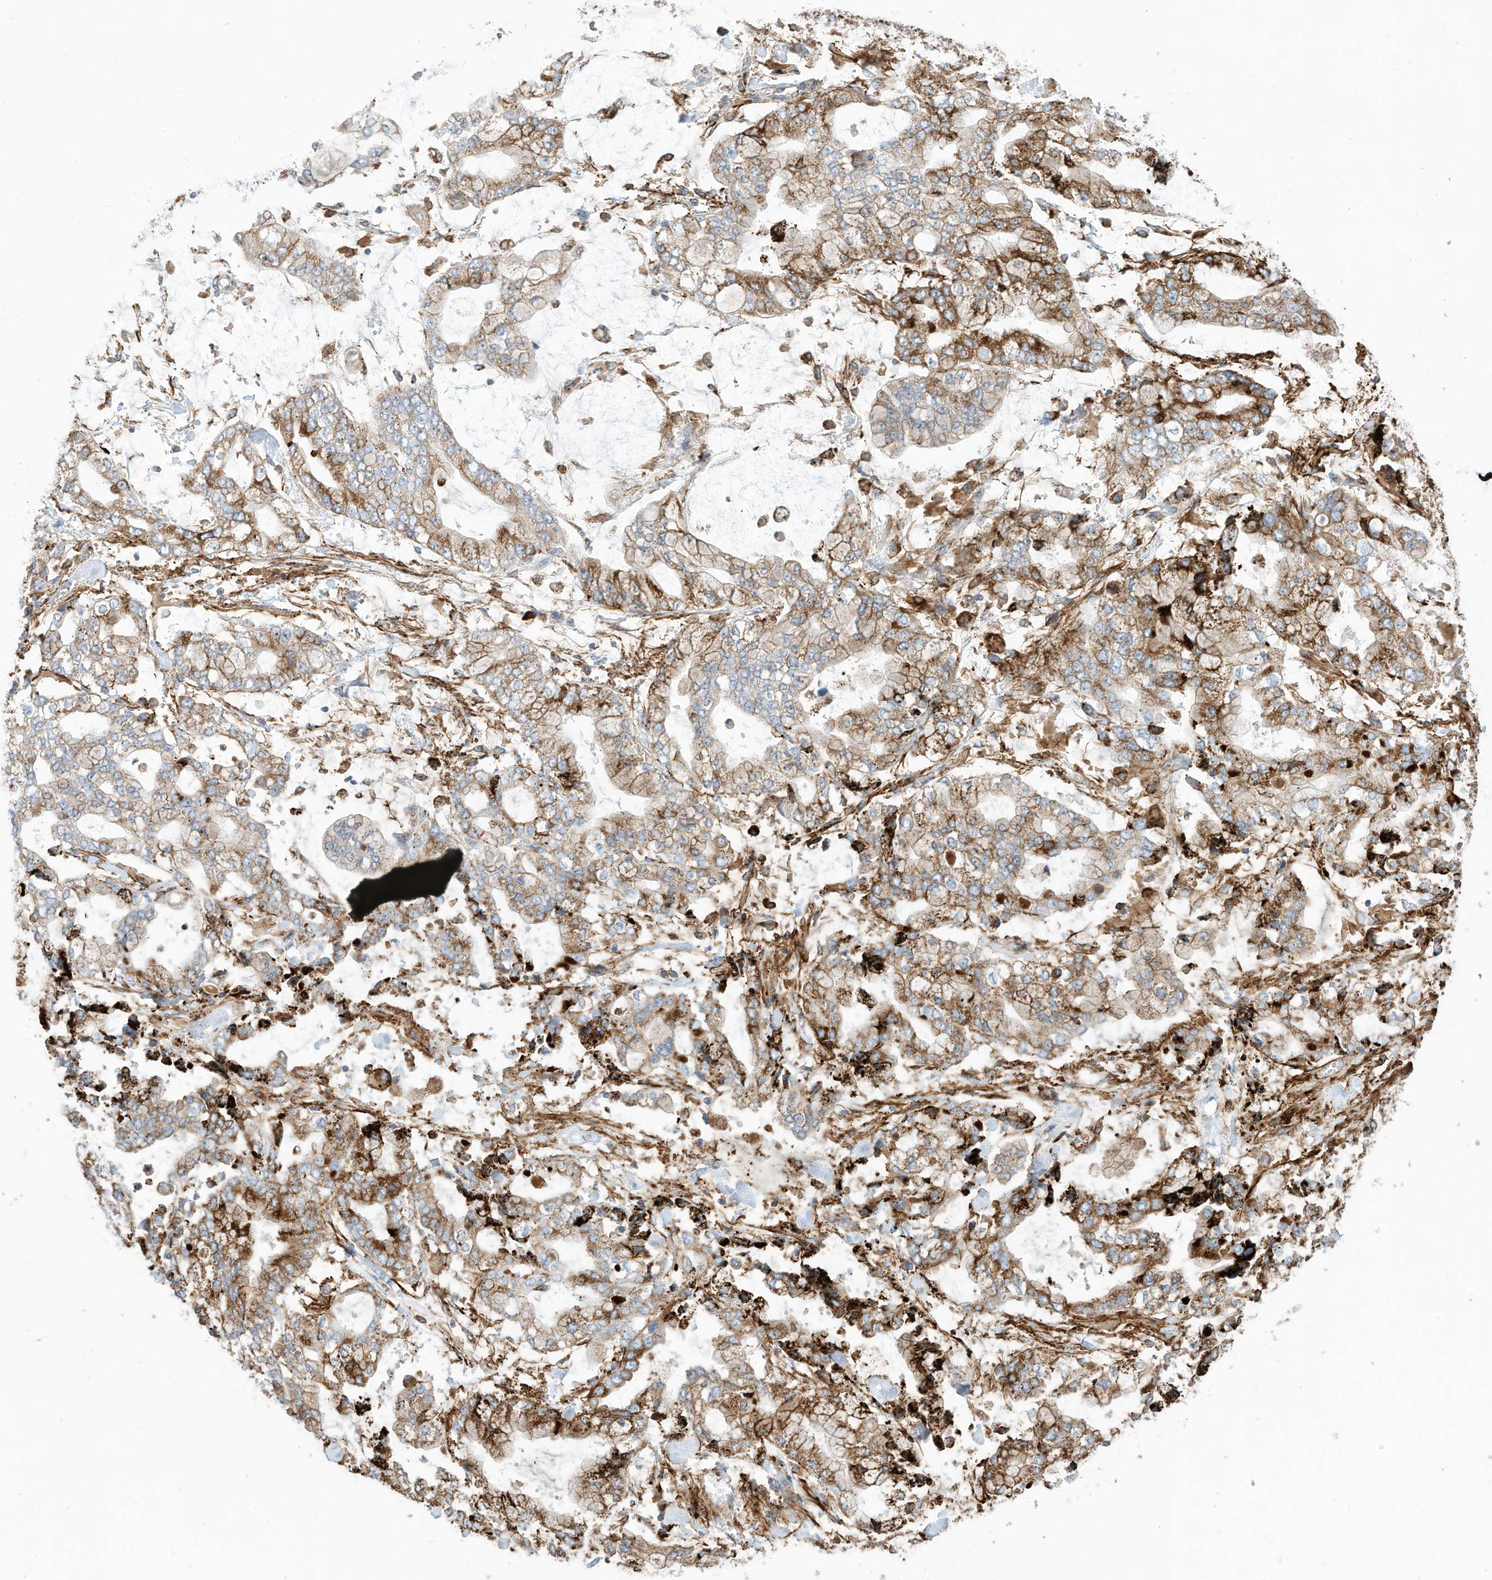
{"staining": {"intensity": "moderate", "quantity": ">75%", "location": "cytoplasmic/membranous"}, "tissue": "stomach cancer", "cell_type": "Tumor cells", "image_type": "cancer", "snomed": [{"axis": "morphology", "description": "Normal tissue, NOS"}, {"axis": "morphology", "description": "Adenocarcinoma, NOS"}, {"axis": "topography", "description": "Stomach, upper"}, {"axis": "topography", "description": "Stomach"}], "caption": "Protein expression analysis of adenocarcinoma (stomach) displays moderate cytoplasmic/membranous positivity in approximately >75% of tumor cells.", "gene": "TRNAU1AP", "patient": {"sex": "male", "age": 76}}